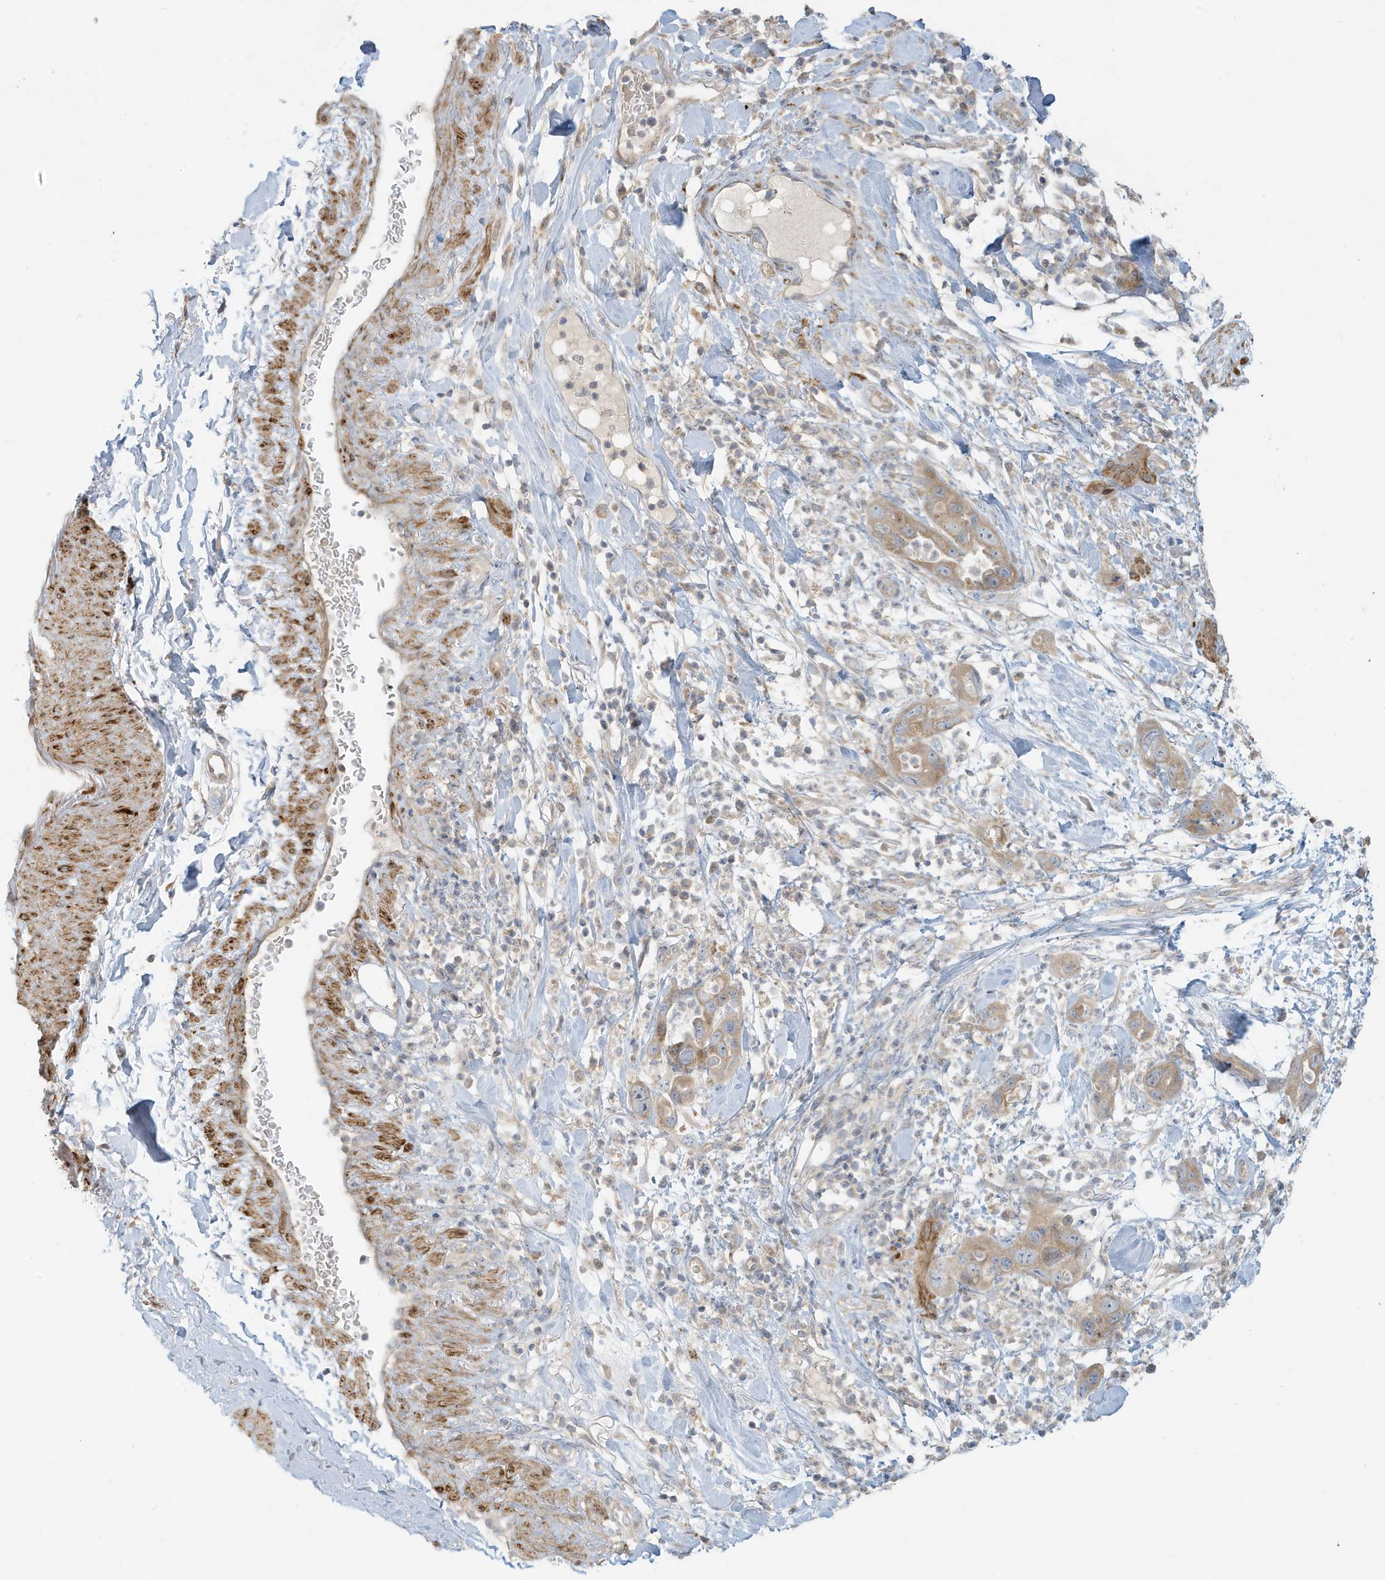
{"staining": {"intensity": "weak", "quantity": ">75%", "location": "cytoplasmic/membranous"}, "tissue": "pancreatic cancer", "cell_type": "Tumor cells", "image_type": "cancer", "snomed": [{"axis": "morphology", "description": "Adenocarcinoma, NOS"}, {"axis": "topography", "description": "Pancreas"}], "caption": "Pancreatic cancer (adenocarcinoma) stained with a brown dye displays weak cytoplasmic/membranous positive staining in approximately >75% of tumor cells.", "gene": "MCOLN1", "patient": {"sex": "female", "age": 71}}